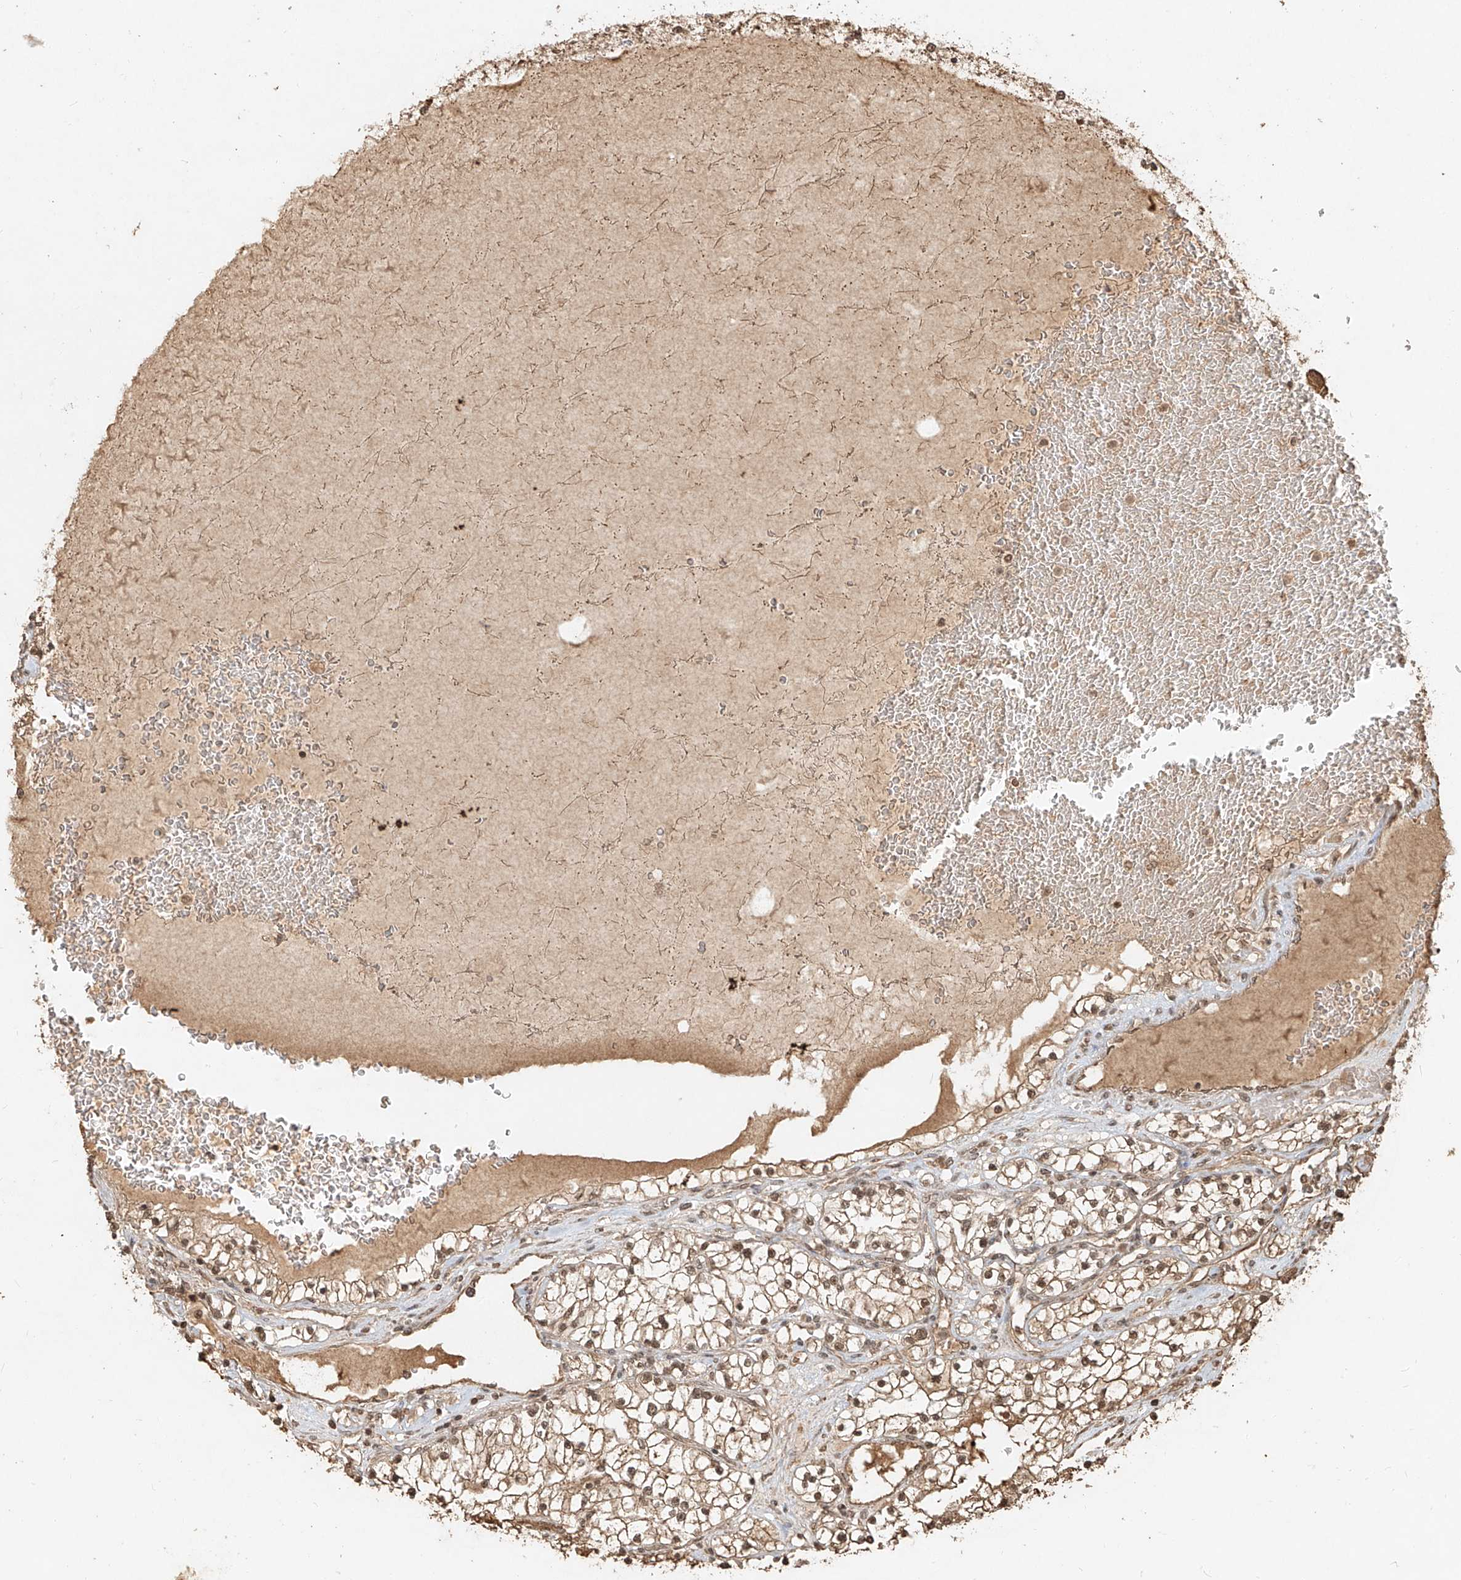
{"staining": {"intensity": "moderate", "quantity": ">75%", "location": "cytoplasmic/membranous,nuclear"}, "tissue": "renal cancer", "cell_type": "Tumor cells", "image_type": "cancer", "snomed": [{"axis": "morphology", "description": "Adenocarcinoma, NOS"}, {"axis": "topography", "description": "Kidney"}], "caption": "Tumor cells show moderate cytoplasmic/membranous and nuclear expression in approximately >75% of cells in renal cancer (adenocarcinoma). (DAB (3,3'-diaminobenzidine) = brown stain, brightfield microscopy at high magnification).", "gene": "UBE2K", "patient": {"sex": "male", "age": 68}}